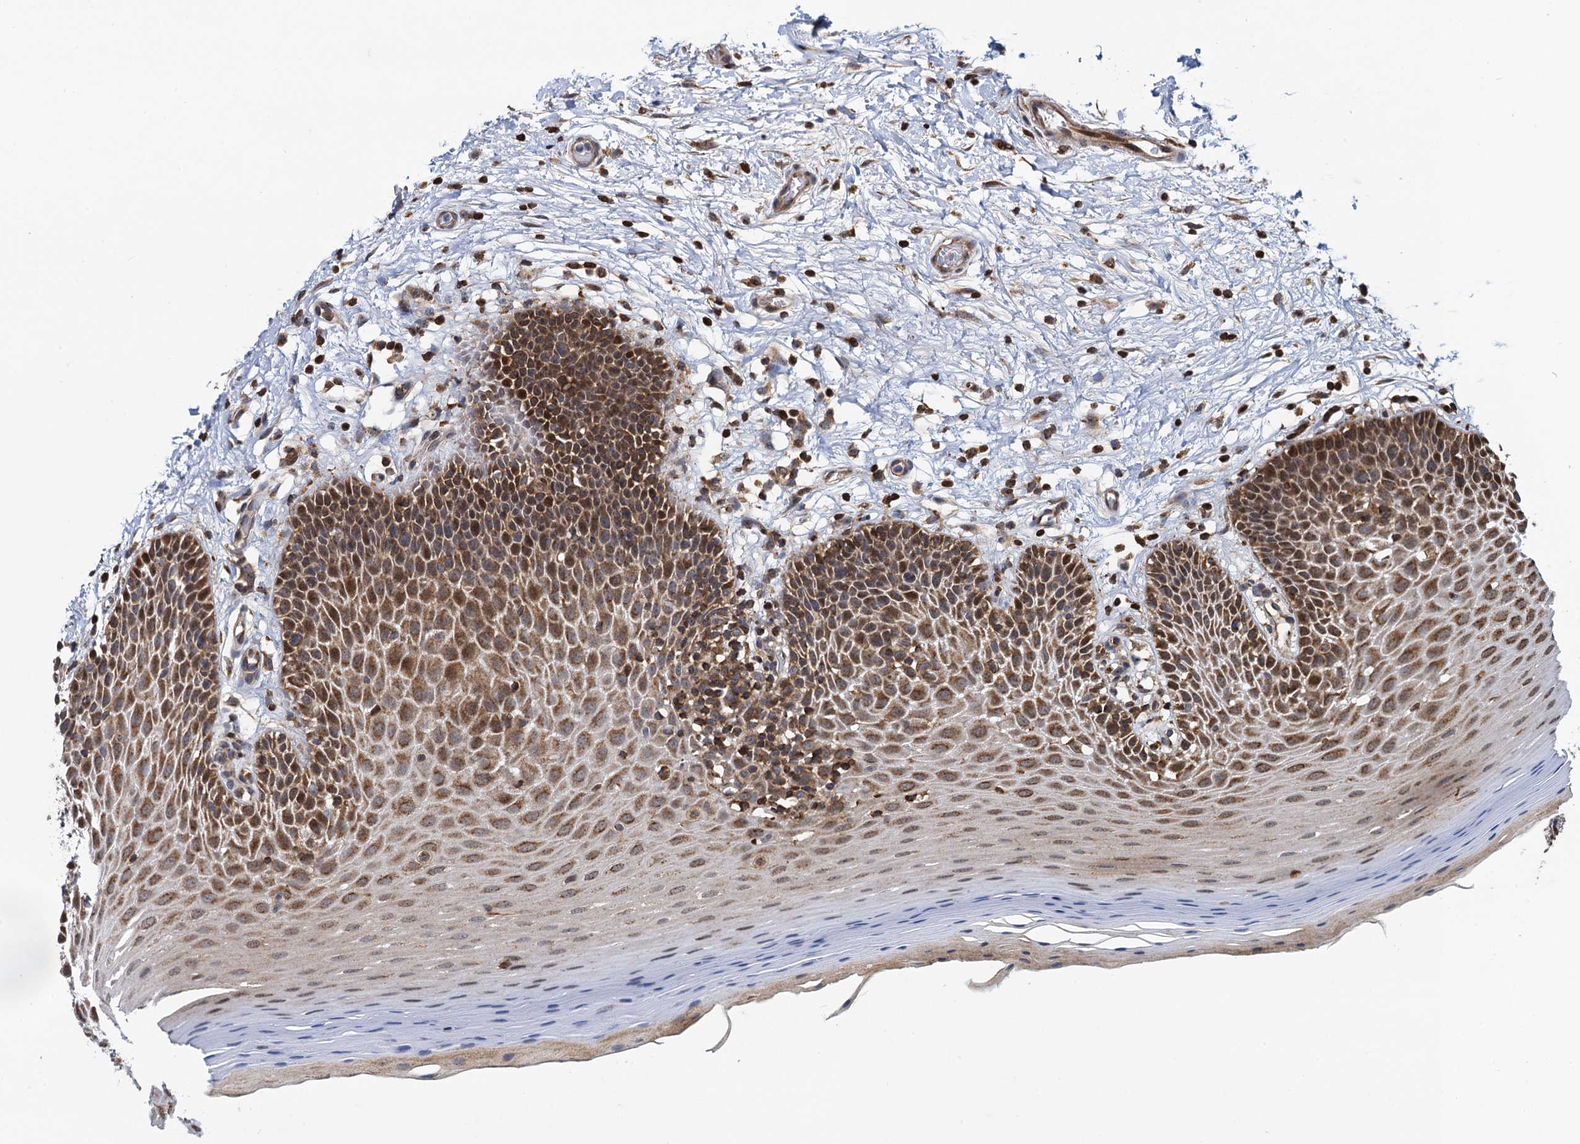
{"staining": {"intensity": "moderate", "quantity": ">75%", "location": "cytoplasmic/membranous"}, "tissue": "oral mucosa", "cell_type": "Squamous epithelial cells", "image_type": "normal", "snomed": [{"axis": "morphology", "description": "Normal tissue, NOS"}, {"axis": "topography", "description": "Oral tissue"}, {"axis": "topography", "description": "Tounge, NOS"}], "caption": "Immunohistochemical staining of benign human oral mucosa demonstrates moderate cytoplasmic/membranous protein positivity in approximately >75% of squamous epithelial cells.", "gene": "CCDC102A", "patient": {"sex": "male", "age": 47}}